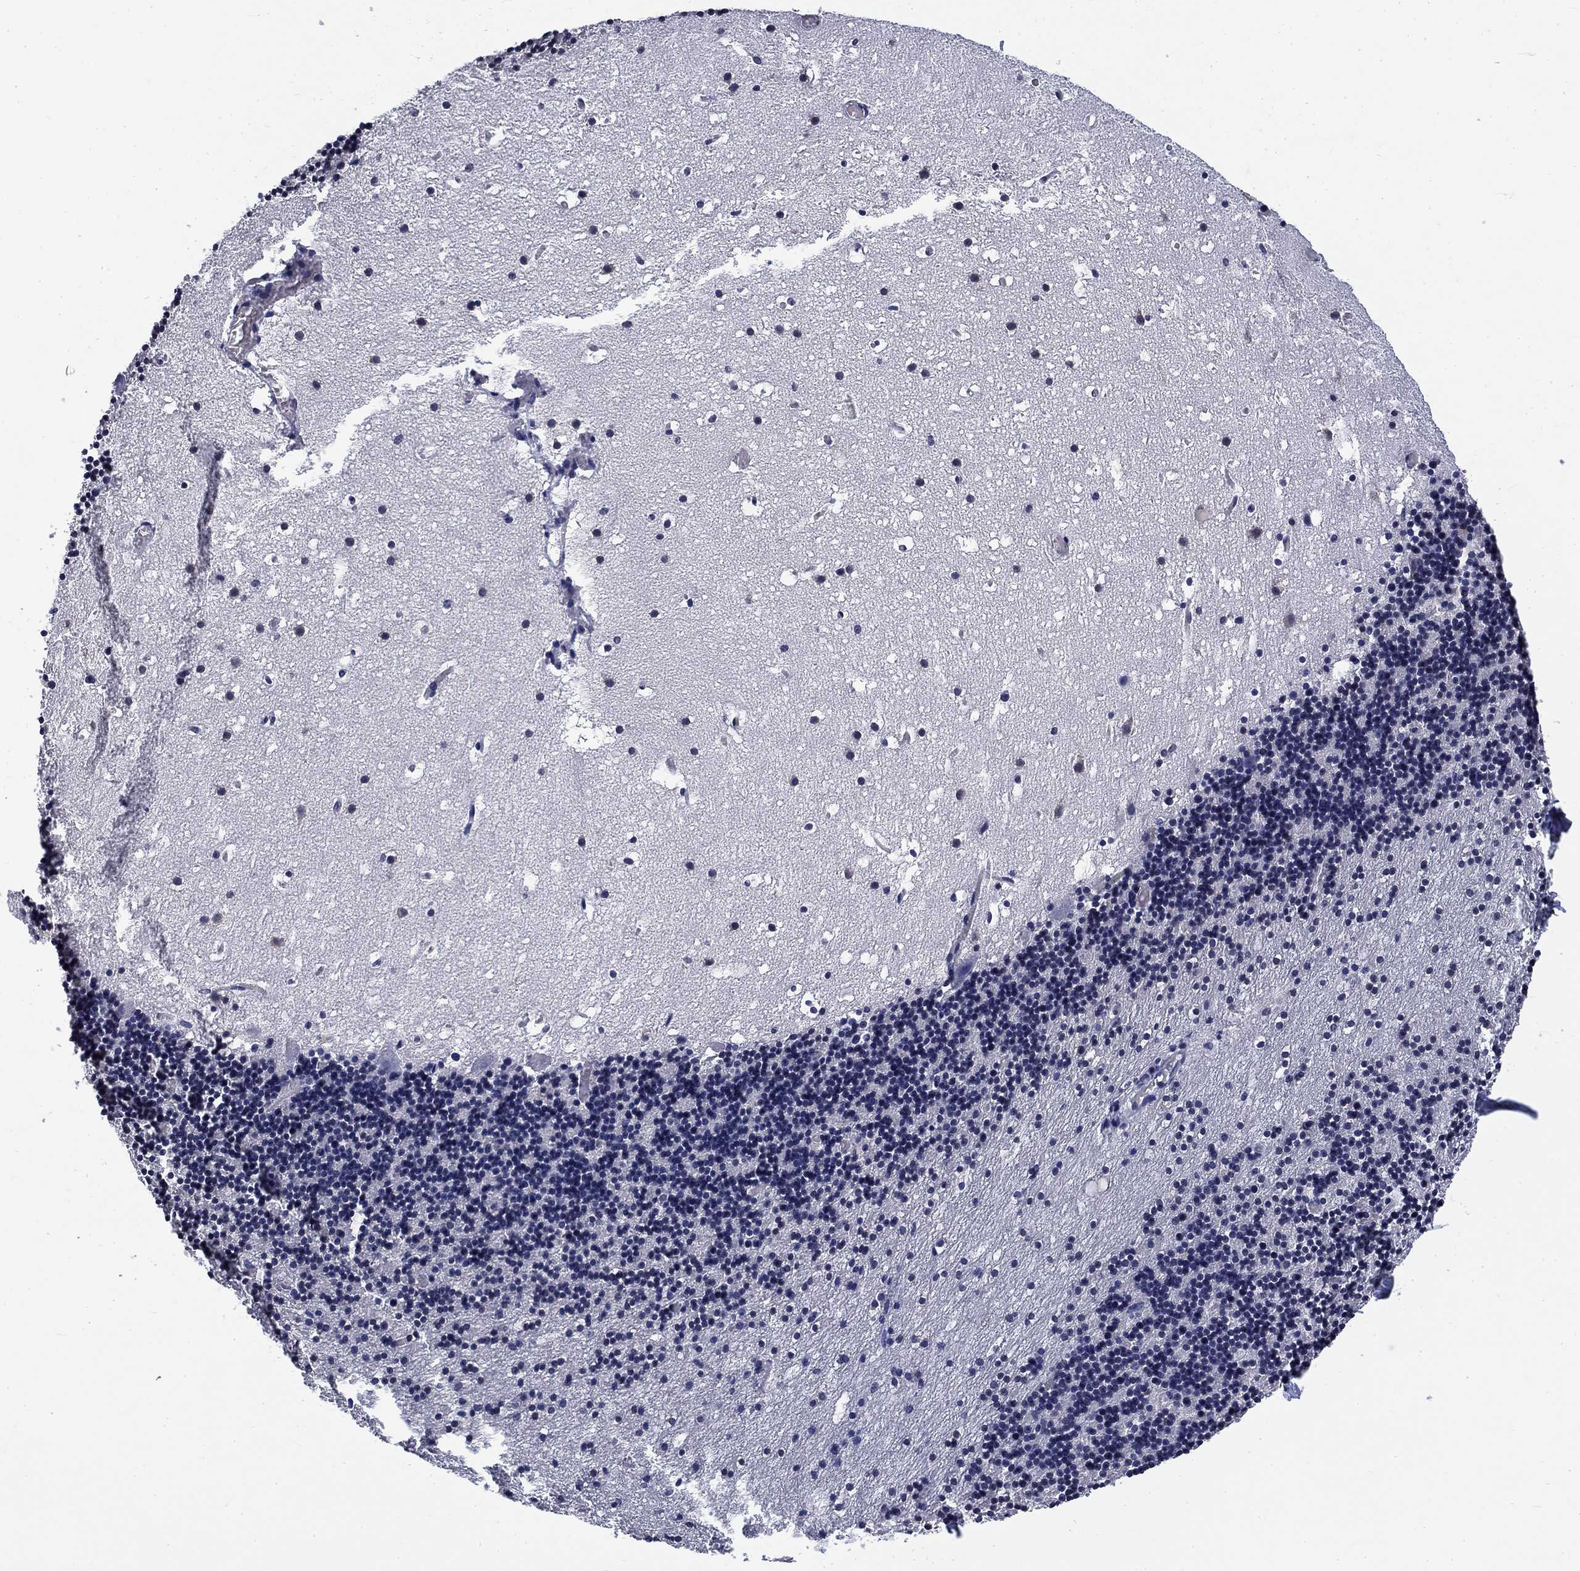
{"staining": {"intensity": "moderate", "quantity": "<25%", "location": "nuclear"}, "tissue": "cerebellum", "cell_type": "Cells in granular layer", "image_type": "normal", "snomed": [{"axis": "morphology", "description": "Normal tissue, NOS"}, {"axis": "topography", "description": "Cerebellum"}], "caption": "An immunohistochemistry micrograph of normal tissue is shown. Protein staining in brown highlights moderate nuclear positivity in cerebellum within cells in granular layer.", "gene": "CSRNP3", "patient": {"sex": "male", "age": 37}}